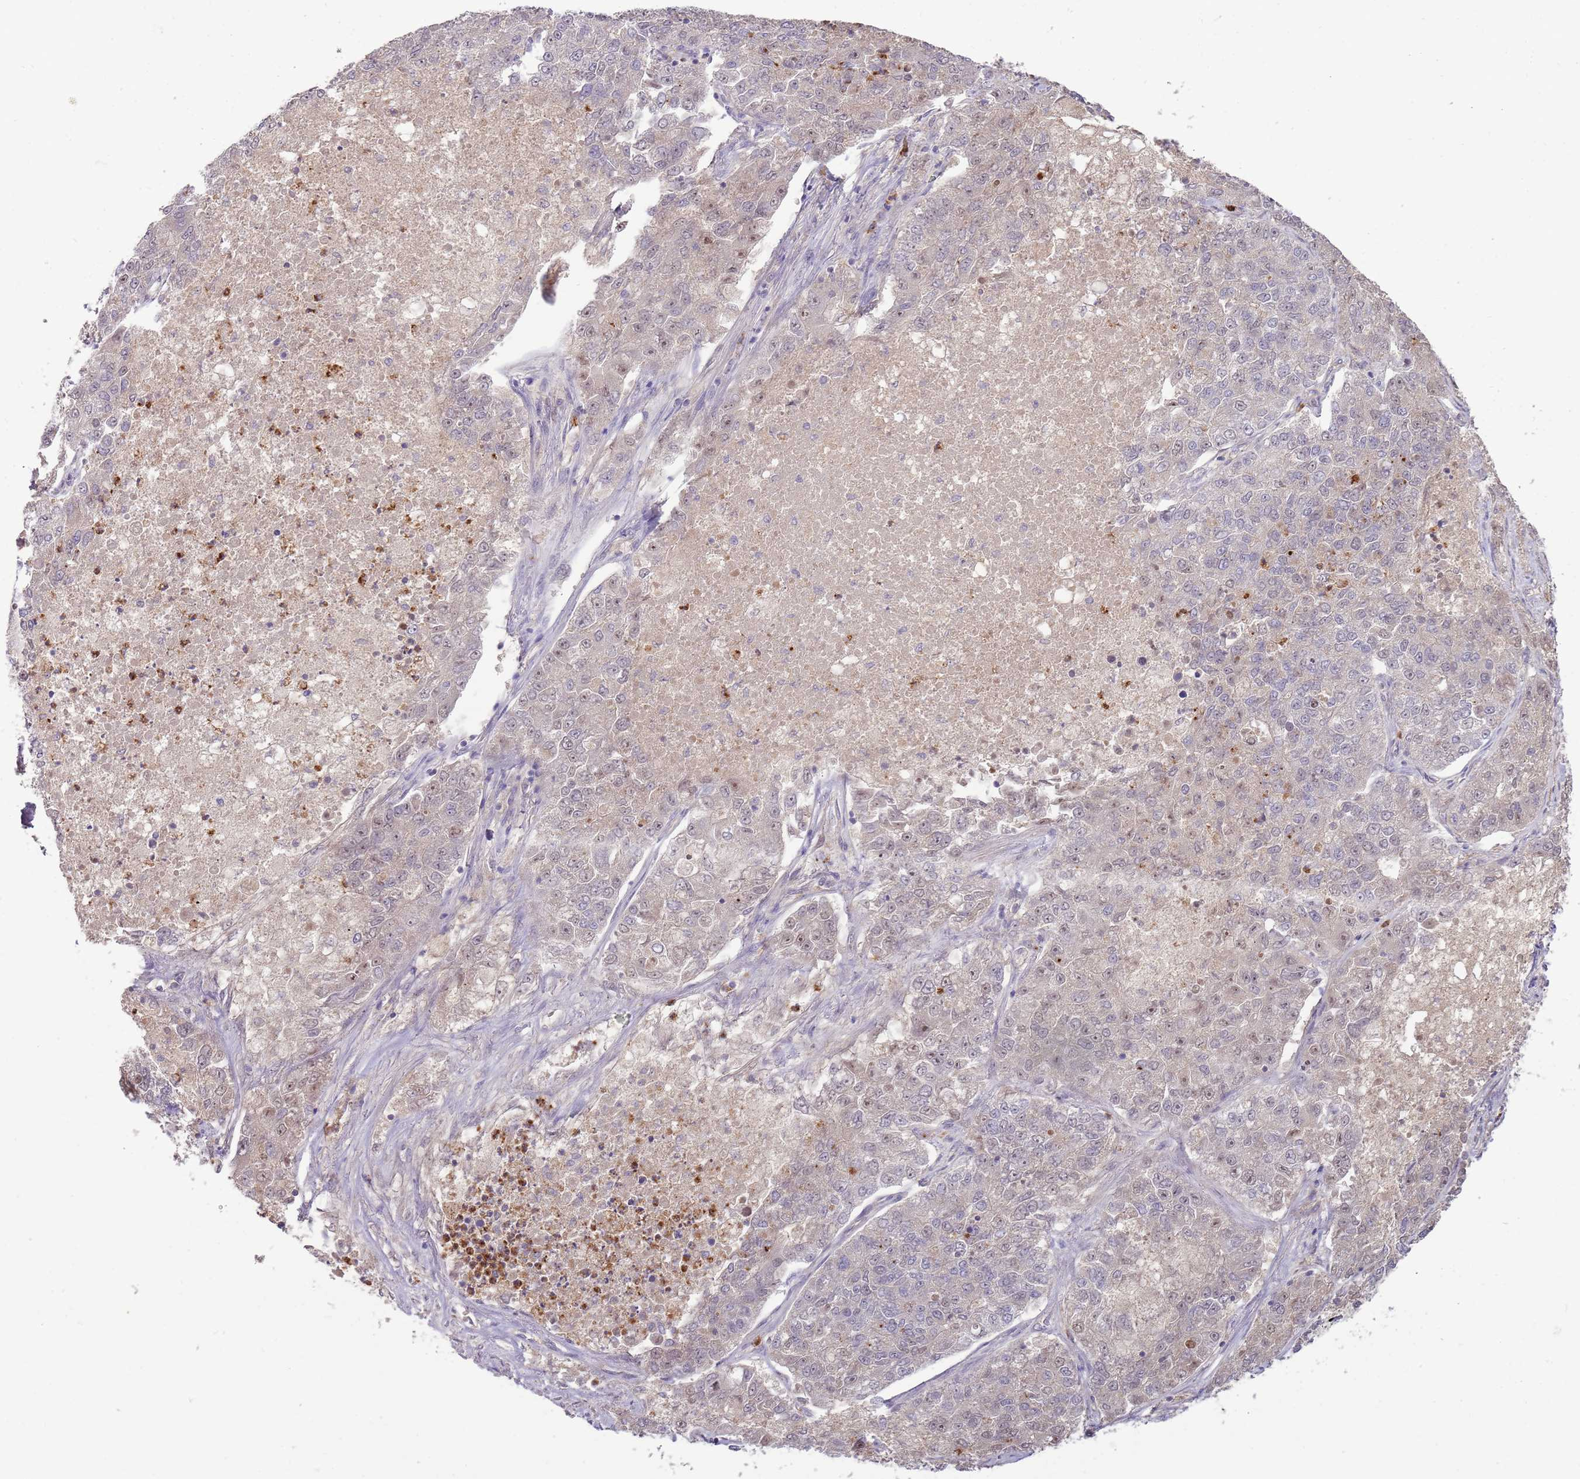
{"staining": {"intensity": "weak", "quantity": "<25%", "location": "nuclear"}, "tissue": "lung cancer", "cell_type": "Tumor cells", "image_type": "cancer", "snomed": [{"axis": "morphology", "description": "Adenocarcinoma, NOS"}, {"axis": "topography", "description": "Lung"}], "caption": "High power microscopy photomicrograph of an IHC photomicrograph of lung adenocarcinoma, revealing no significant expression in tumor cells.", "gene": "NBPF6", "patient": {"sex": "male", "age": 49}}